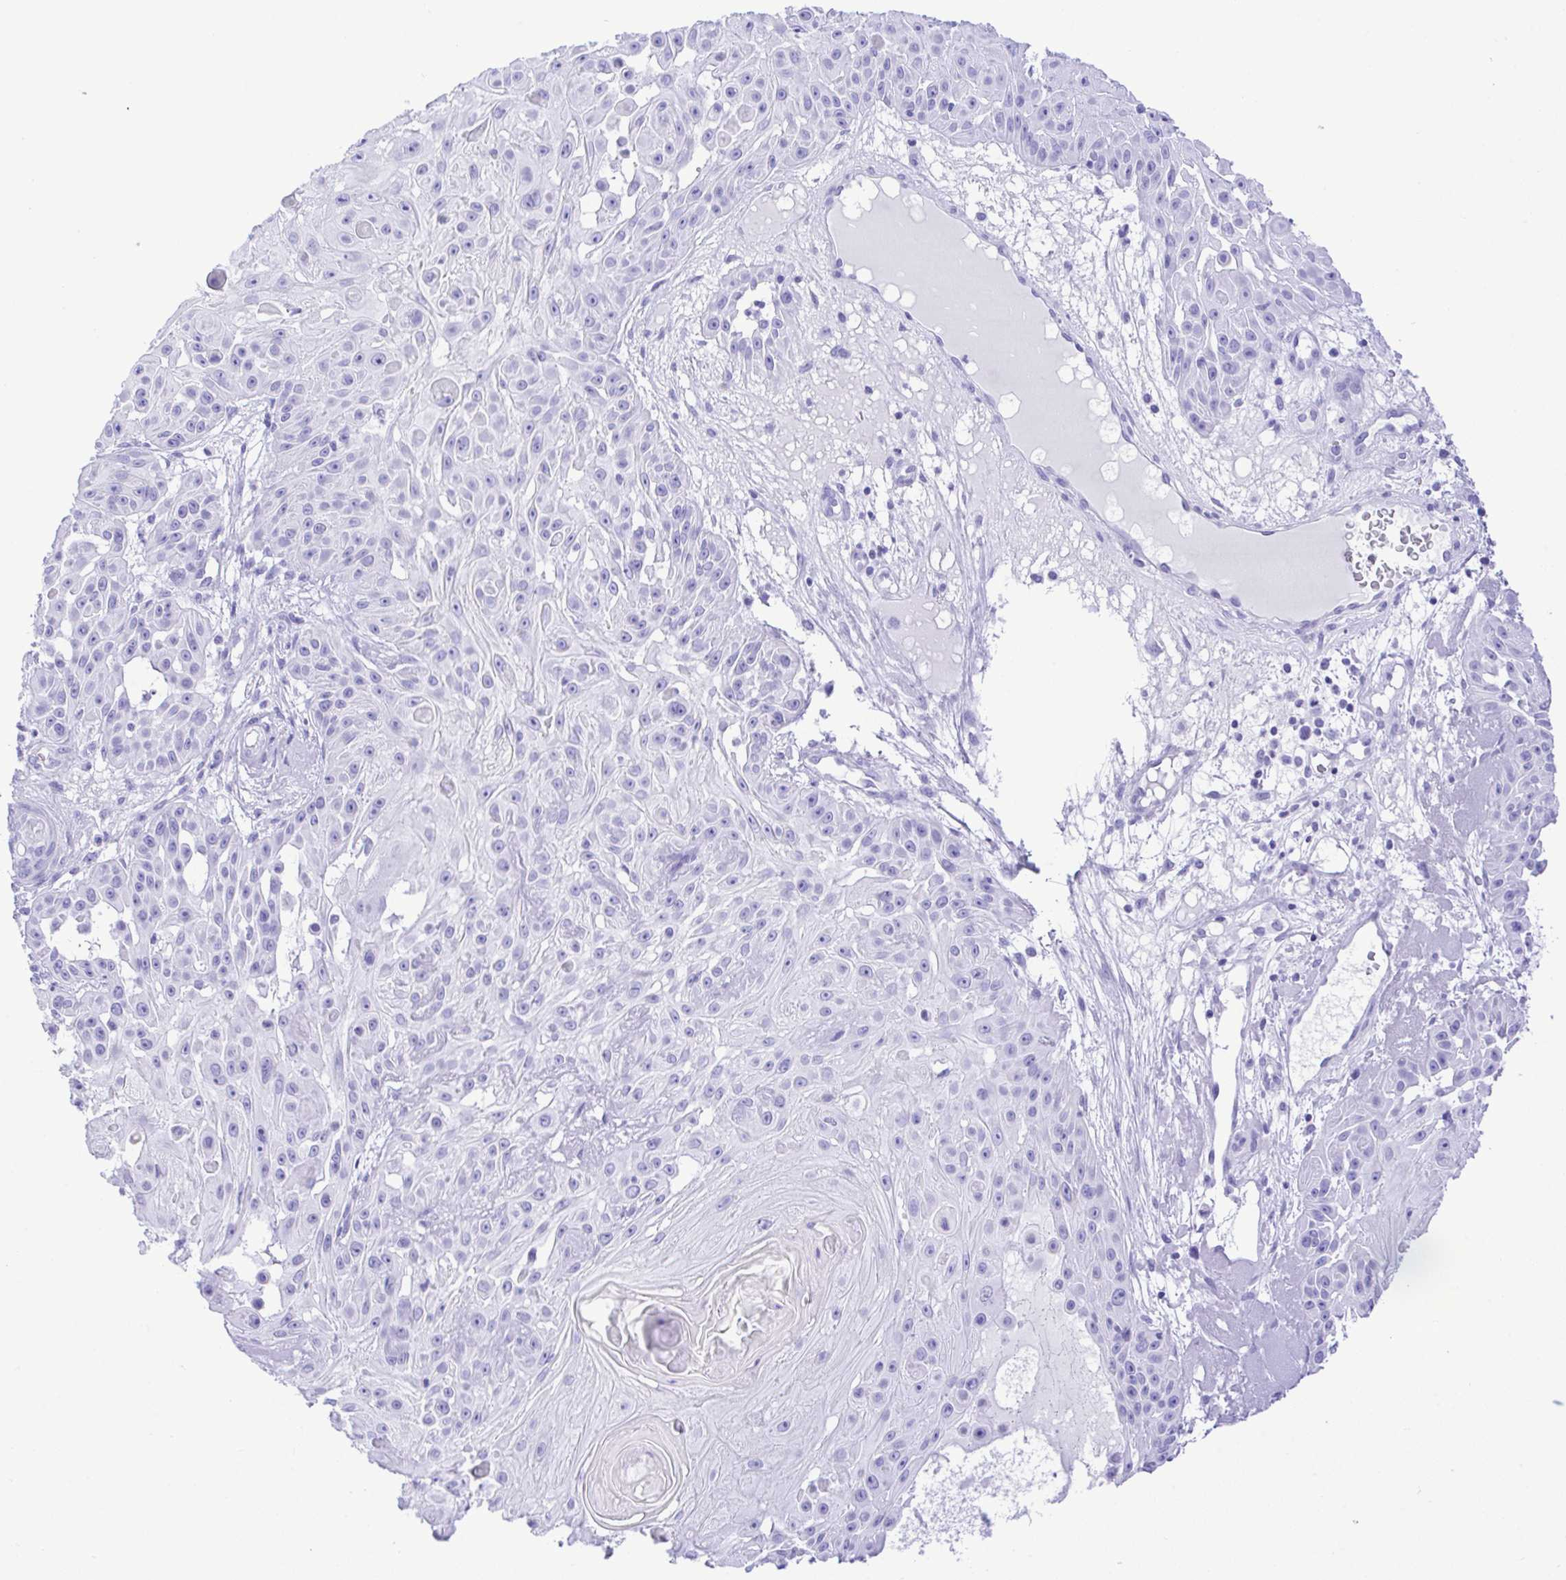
{"staining": {"intensity": "negative", "quantity": "none", "location": "none"}, "tissue": "skin cancer", "cell_type": "Tumor cells", "image_type": "cancer", "snomed": [{"axis": "morphology", "description": "Squamous cell carcinoma, NOS"}, {"axis": "topography", "description": "Skin"}], "caption": "IHC micrograph of human skin cancer (squamous cell carcinoma) stained for a protein (brown), which demonstrates no expression in tumor cells.", "gene": "SELENOV", "patient": {"sex": "male", "age": 91}}